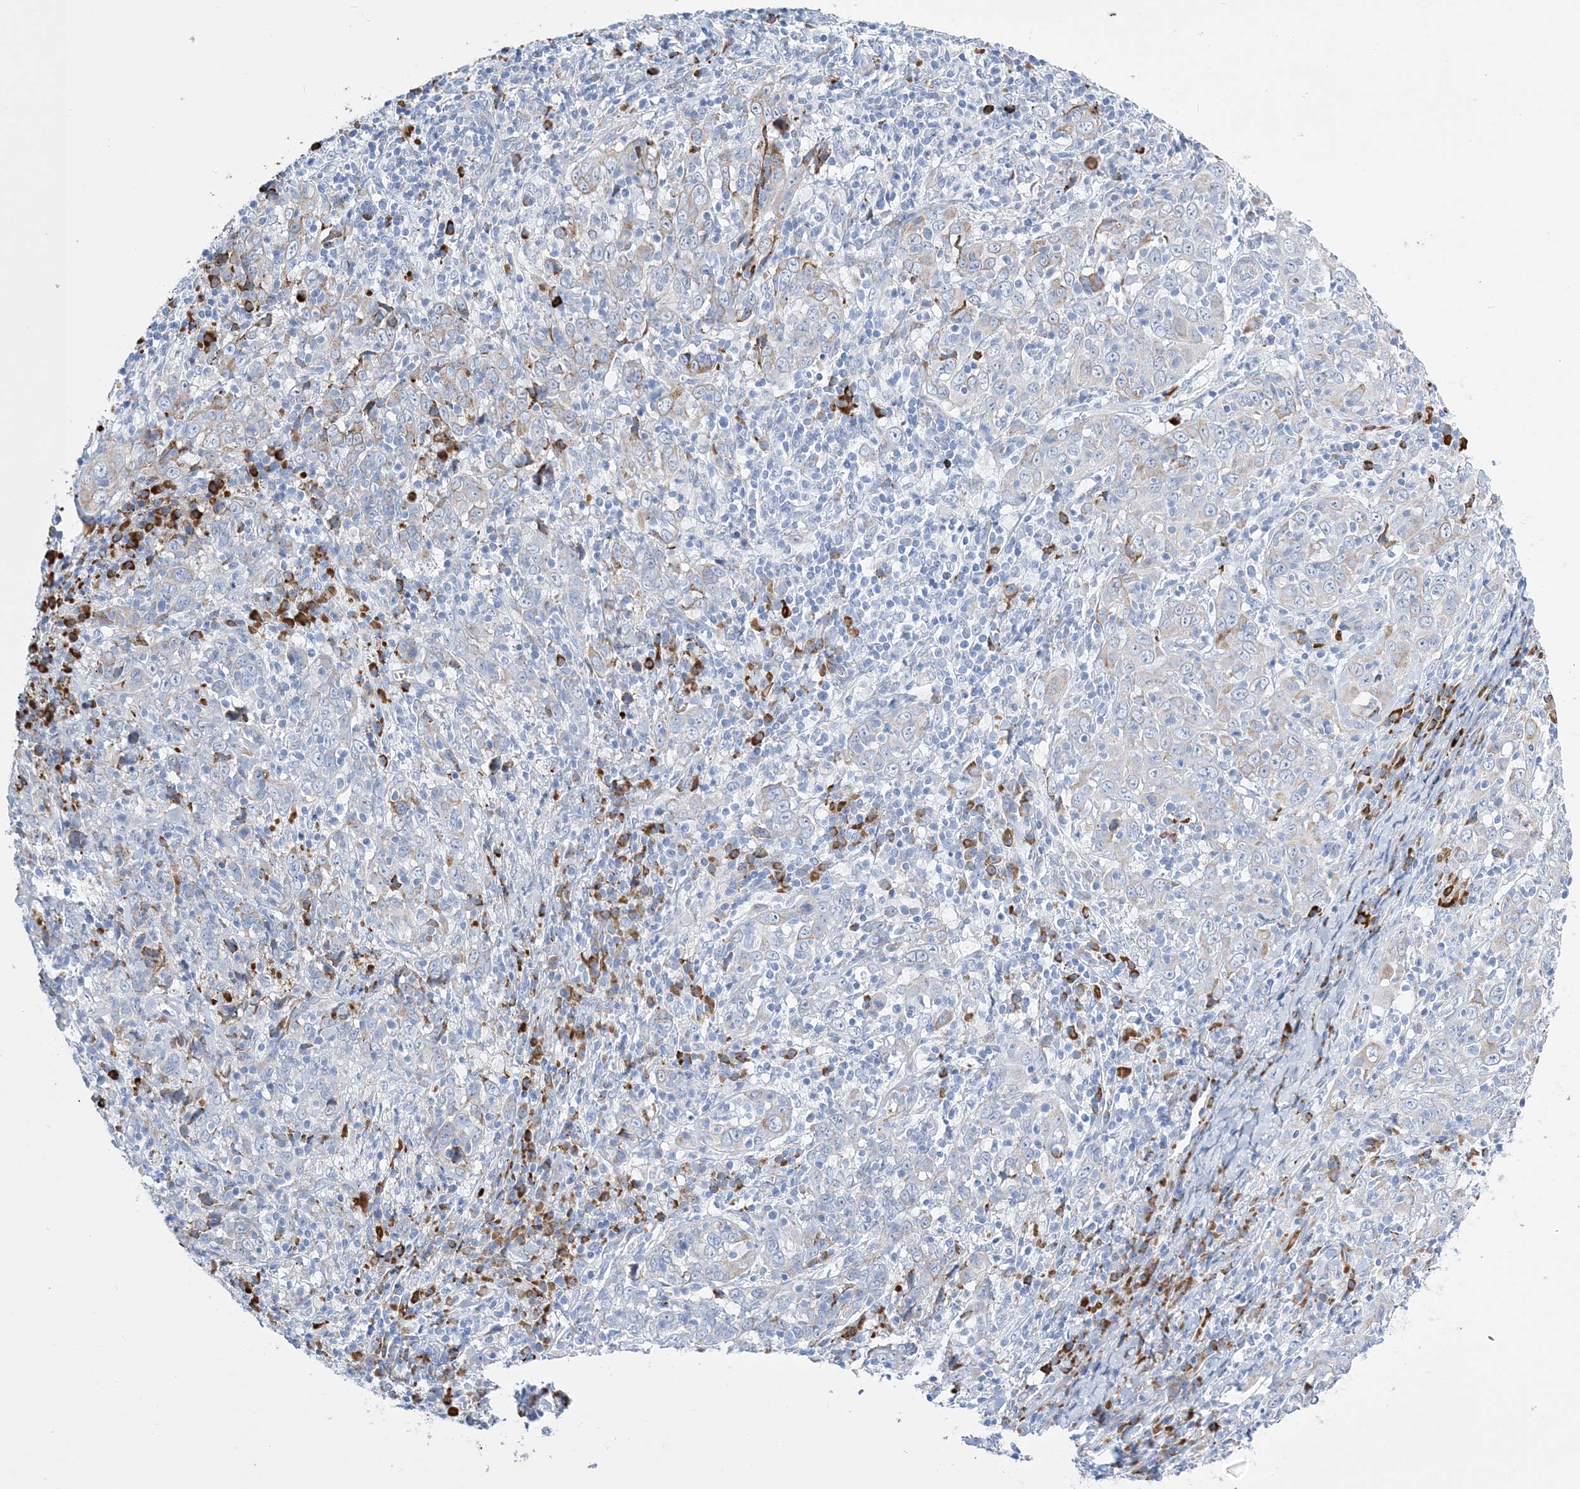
{"staining": {"intensity": "negative", "quantity": "none", "location": "none"}, "tissue": "cervical cancer", "cell_type": "Tumor cells", "image_type": "cancer", "snomed": [{"axis": "morphology", "description": "Squamous cell carcinoma, NOS"}, {"axis": "topography", "description": "Cervix"}], "caption": "Cervical cancer (squamous cell carcinoma) was stained to show a protein in brown. There is no significant expression in tumor cells.", "gene": "TSPYL6", "patient": {"sex": "female", "age": 46}}